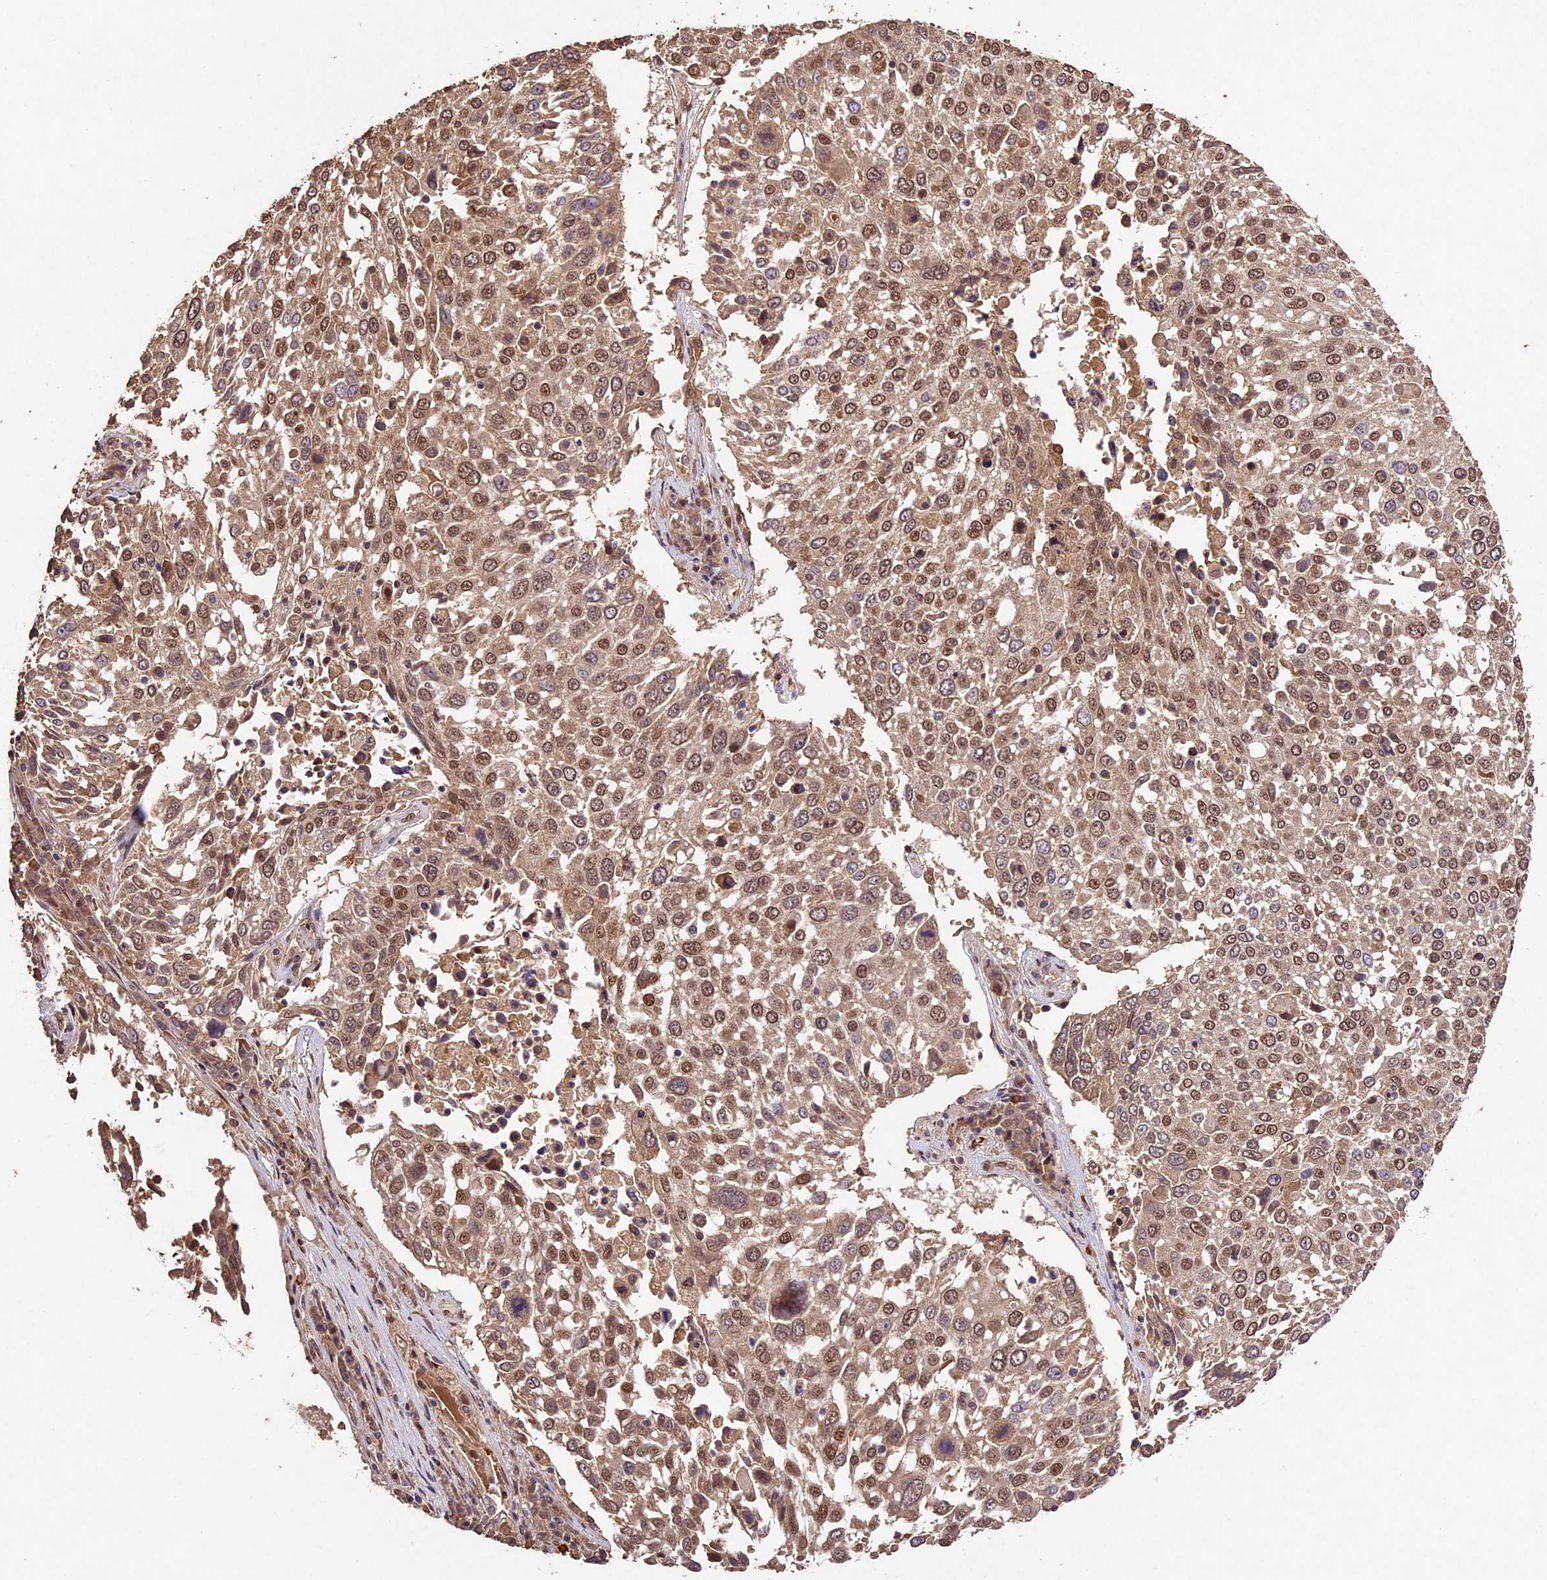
{"staining": {"intensity": "moderate", "quantity": ">75%", "location": "cytoplasmic/membranous,nuclear"}, "tissue": "lung cancer", "cell_type": "Tumor cells", "image_type": "cancer", "snomed": [{"axis": "morphology", "description": "Squamous cell carcinoma, NOS"}, {"axis": "topography", "description": "Lung"}], "caption": "The photomicrograph shows staining of squamous cell carcinoma (lung), revealing moderate cytoplasmic/membranous and nuclear protein positivity (brown color) within tumor cells.", "gene": "CDKN2AIP", "patient": {"sex": "male", "age": 65}}